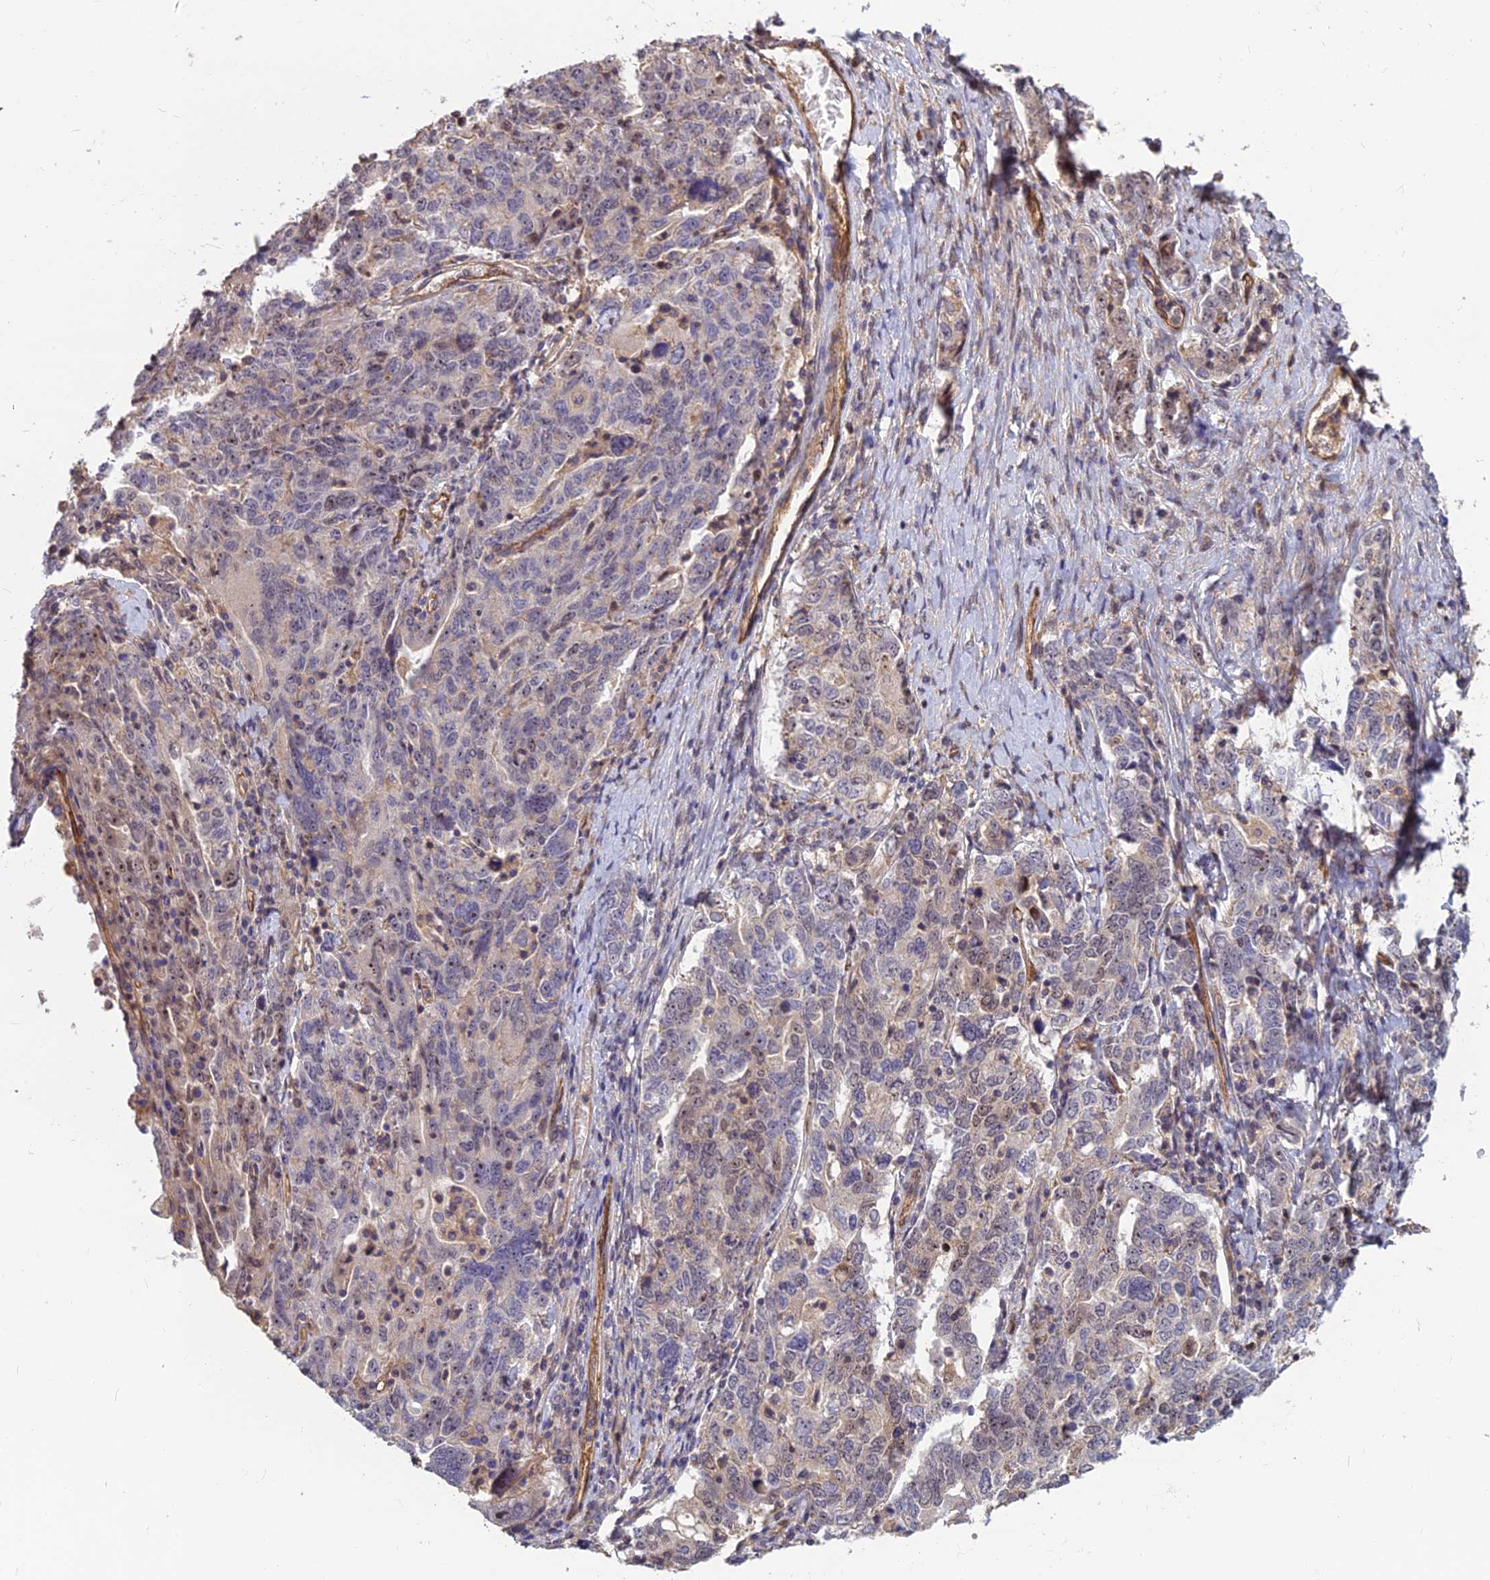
{"staining": {"intensity": "weak", "quantity": "<25%", "location": "cytoplasmic/membranous"}, "tissue": "ovarian cancer", "cell_type": "Tumor cells", "image_type": "cancer", "snomed": [{"axis": "morphology", "description": "Carcinoma, endometroid"}, {"axis": "topography", "description": "Ovary"}], "caption": "Photomicrograph shows no significant protein expression in tumor cells of ovarian cancer. (DAB (3,3'-diaminobenzidine) immunohistochemistry, high magnification).", "gene": "TCEA3", "patient": {"sex": "female", "age": 62}}